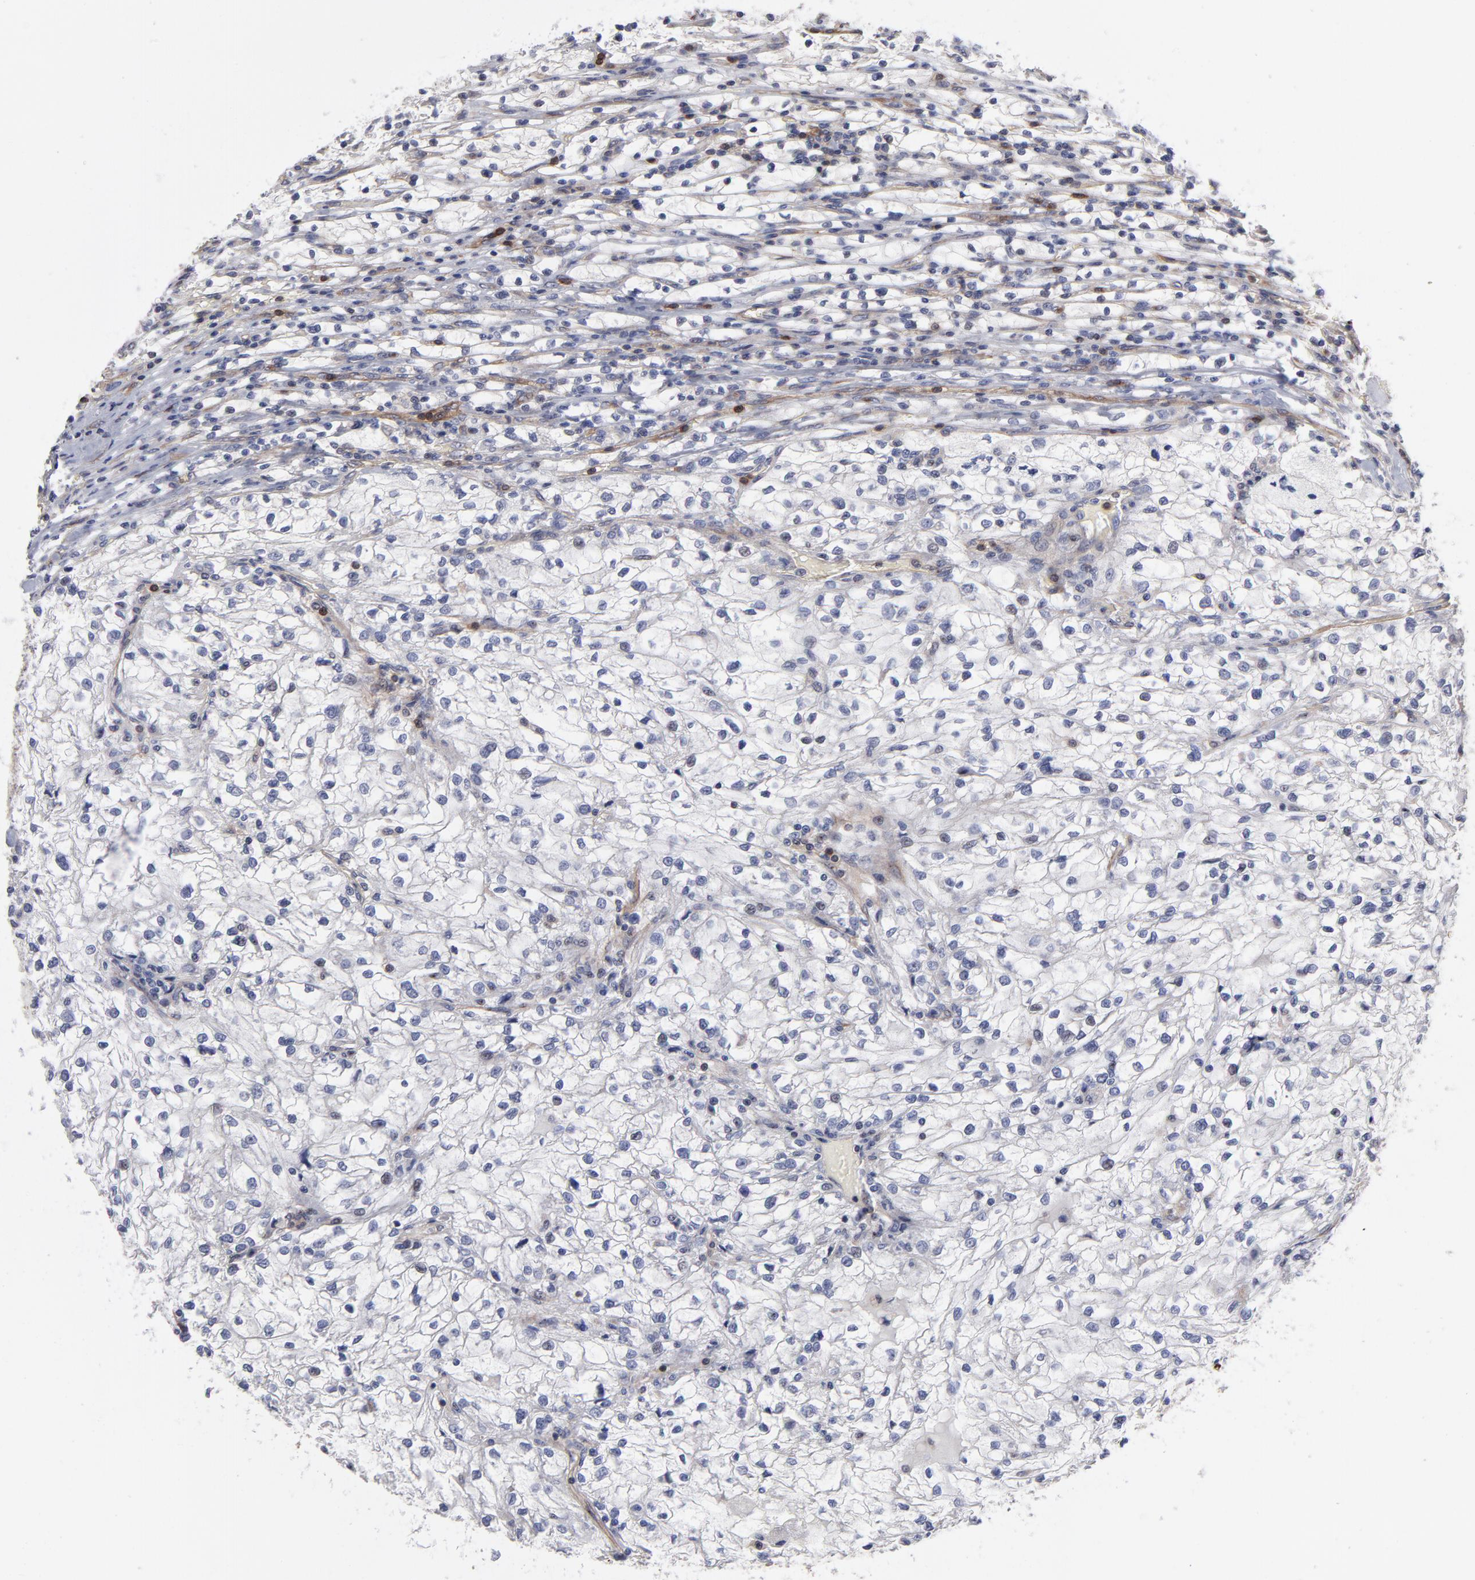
{"staining": {"intensity": "negative", "quantity": "none", "location": "none"}, "tissue": "renal cancer", "cell_type": "Tumor cells", "image_type": "cancer", "snomed": [{"axis": "morphology", "description": "Adenocarcinoma, NOS"}, {"axis": "topography", "description": "Kidney"}], "caption": "Tumor cells are negative for brown protein staining in renal cancer (adenocarcinoma). Nuclei are stained in blue.", "gene": "PXN", "patient": {"sex": "female", "age": 83}}